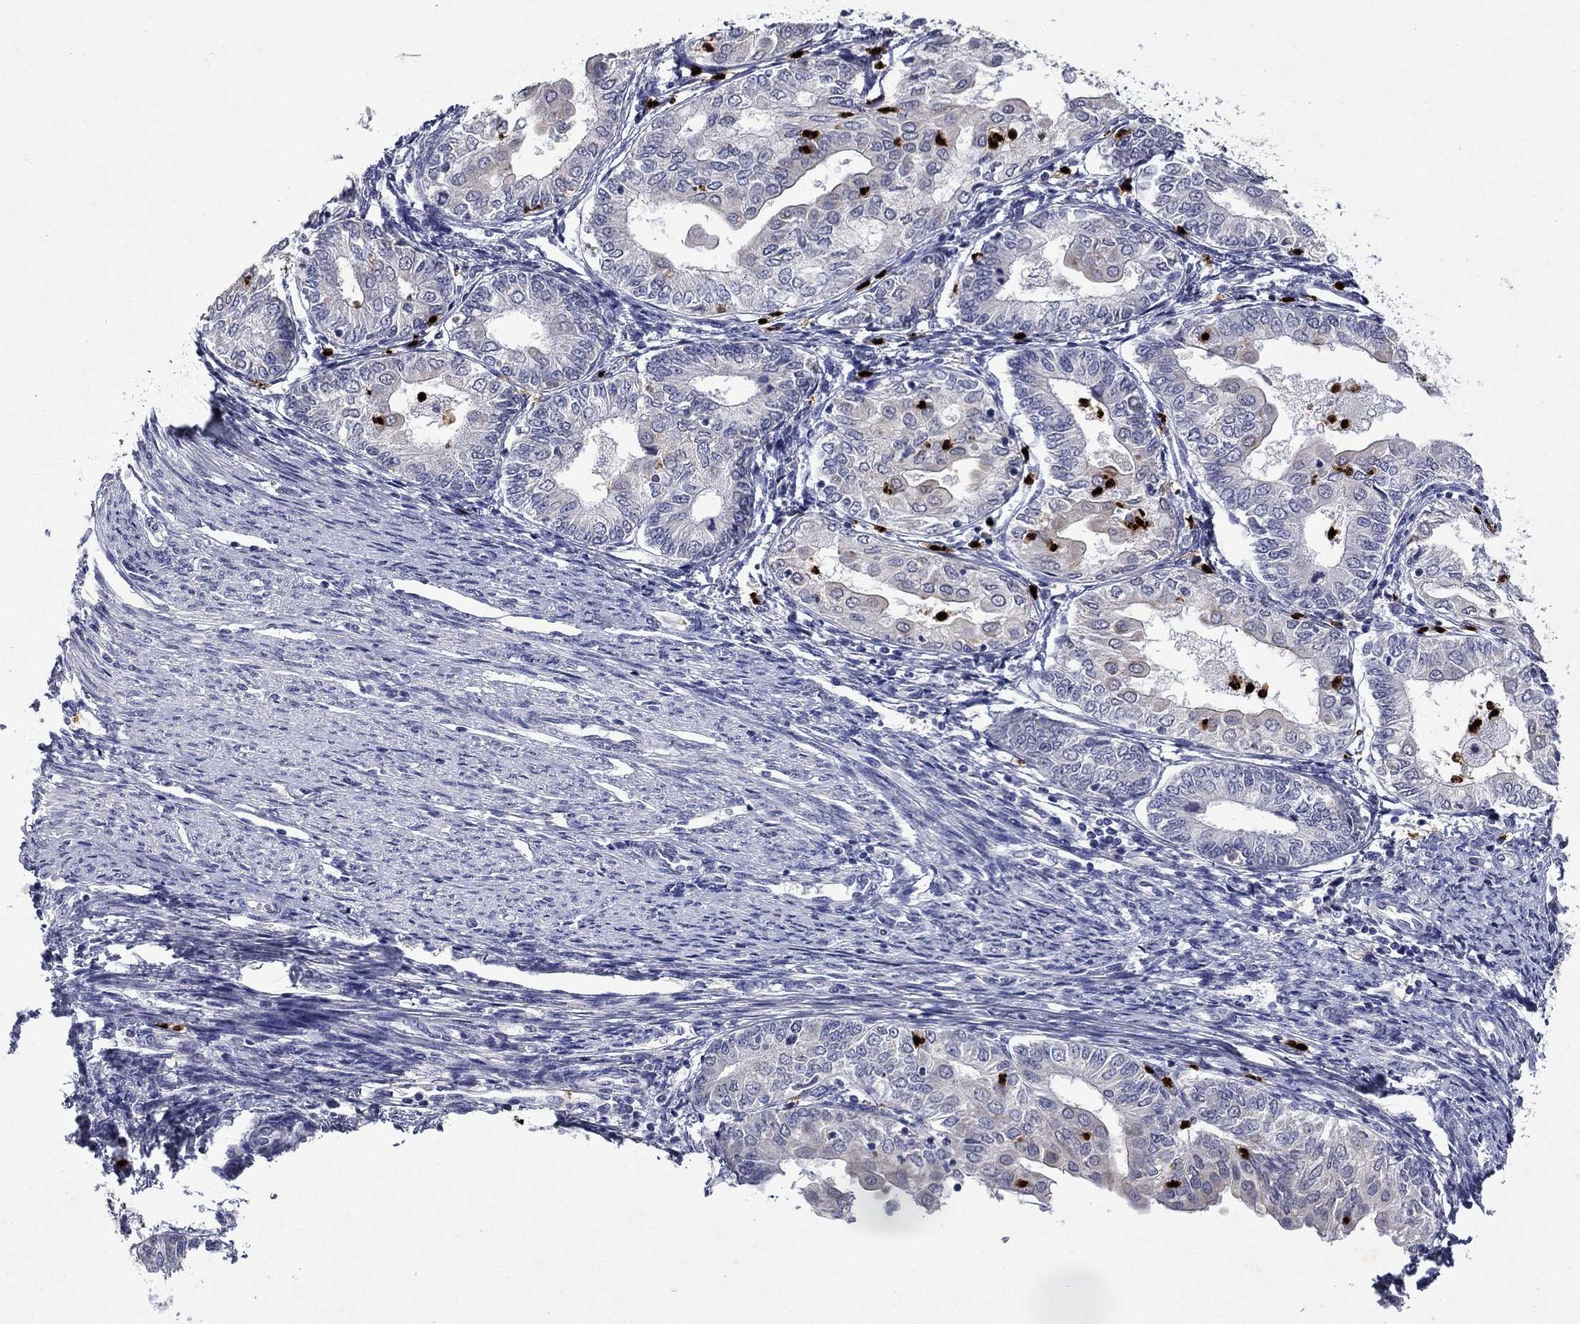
{"staining": {"intensity": "negative", "quantity": "none", "location": "none"}, "tissue": "endometrial cancer", "cell_type": "Tumor cells", "image_type": "cancer", "snomed": [{"axis": "morphology", "description": "Adenocarcinoma, NOS"}, {"axis": "topography", "description": "Endometrium"}], "caption": "Immunohistochemical staining of human endometrial cancer exhibits no significant positivity in tumor cells.", "gene": "IRF5", "patient": {"sex": "female", "age": 68}}